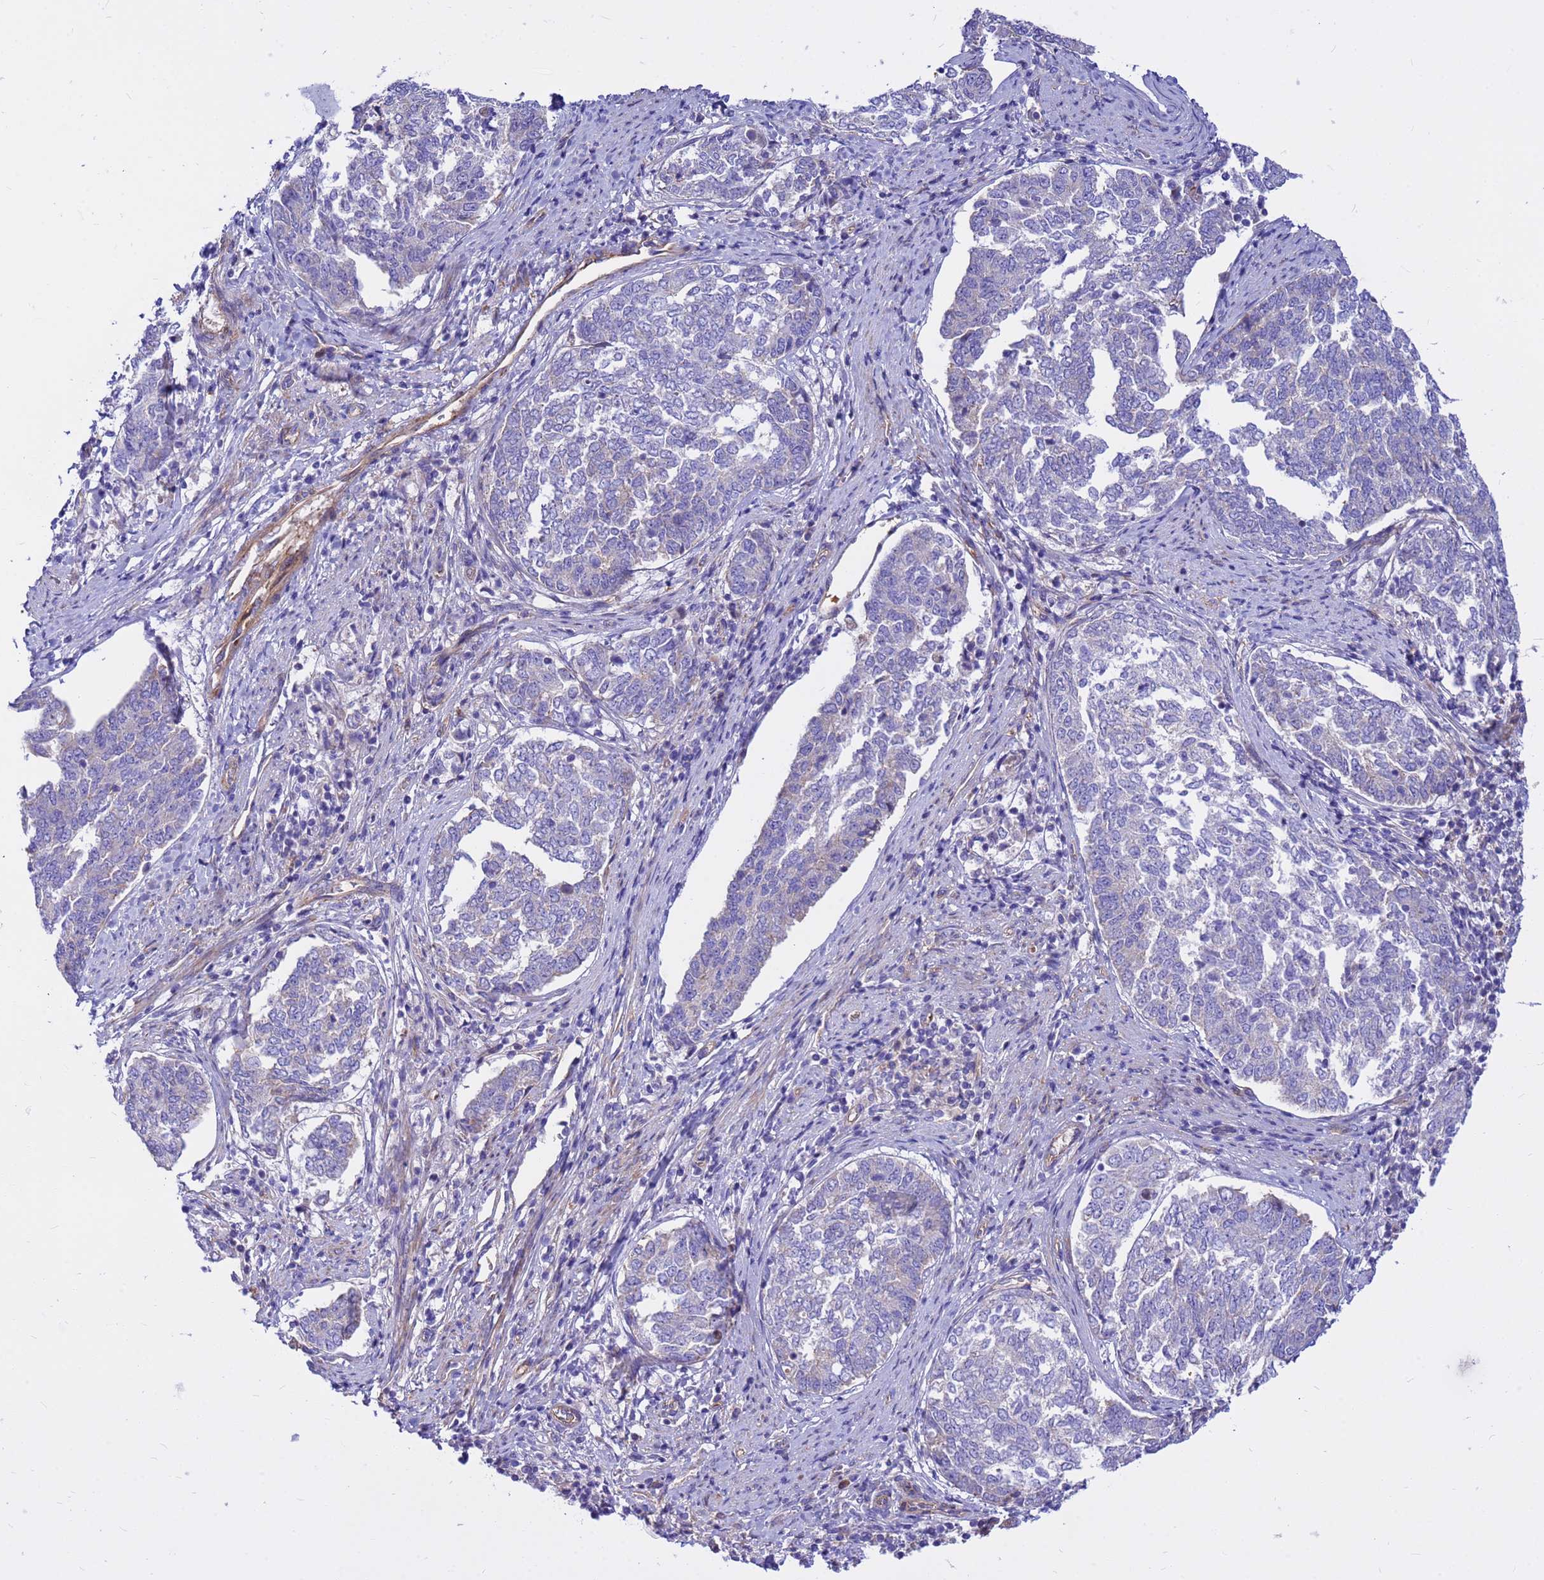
{"staining": {"intensity": "negative", "quantity": "none", "location": "none"}, "tissue": "endometrial cancer", "cell_type": "Tumor cells", "image_type": "cancer", "snomed": [{"axis": "morphology", "description": "Adenocarcinoma, NOS"}, {"axis": "topography", "description": "Endometrium"}], "caption": "Photomicrograph shows no significant protein positivity in tumor cells of endometrial cancer (adenocarcinoma).", "gene": "CRHBP", "patient": {"sex": "female", "age": 80}}